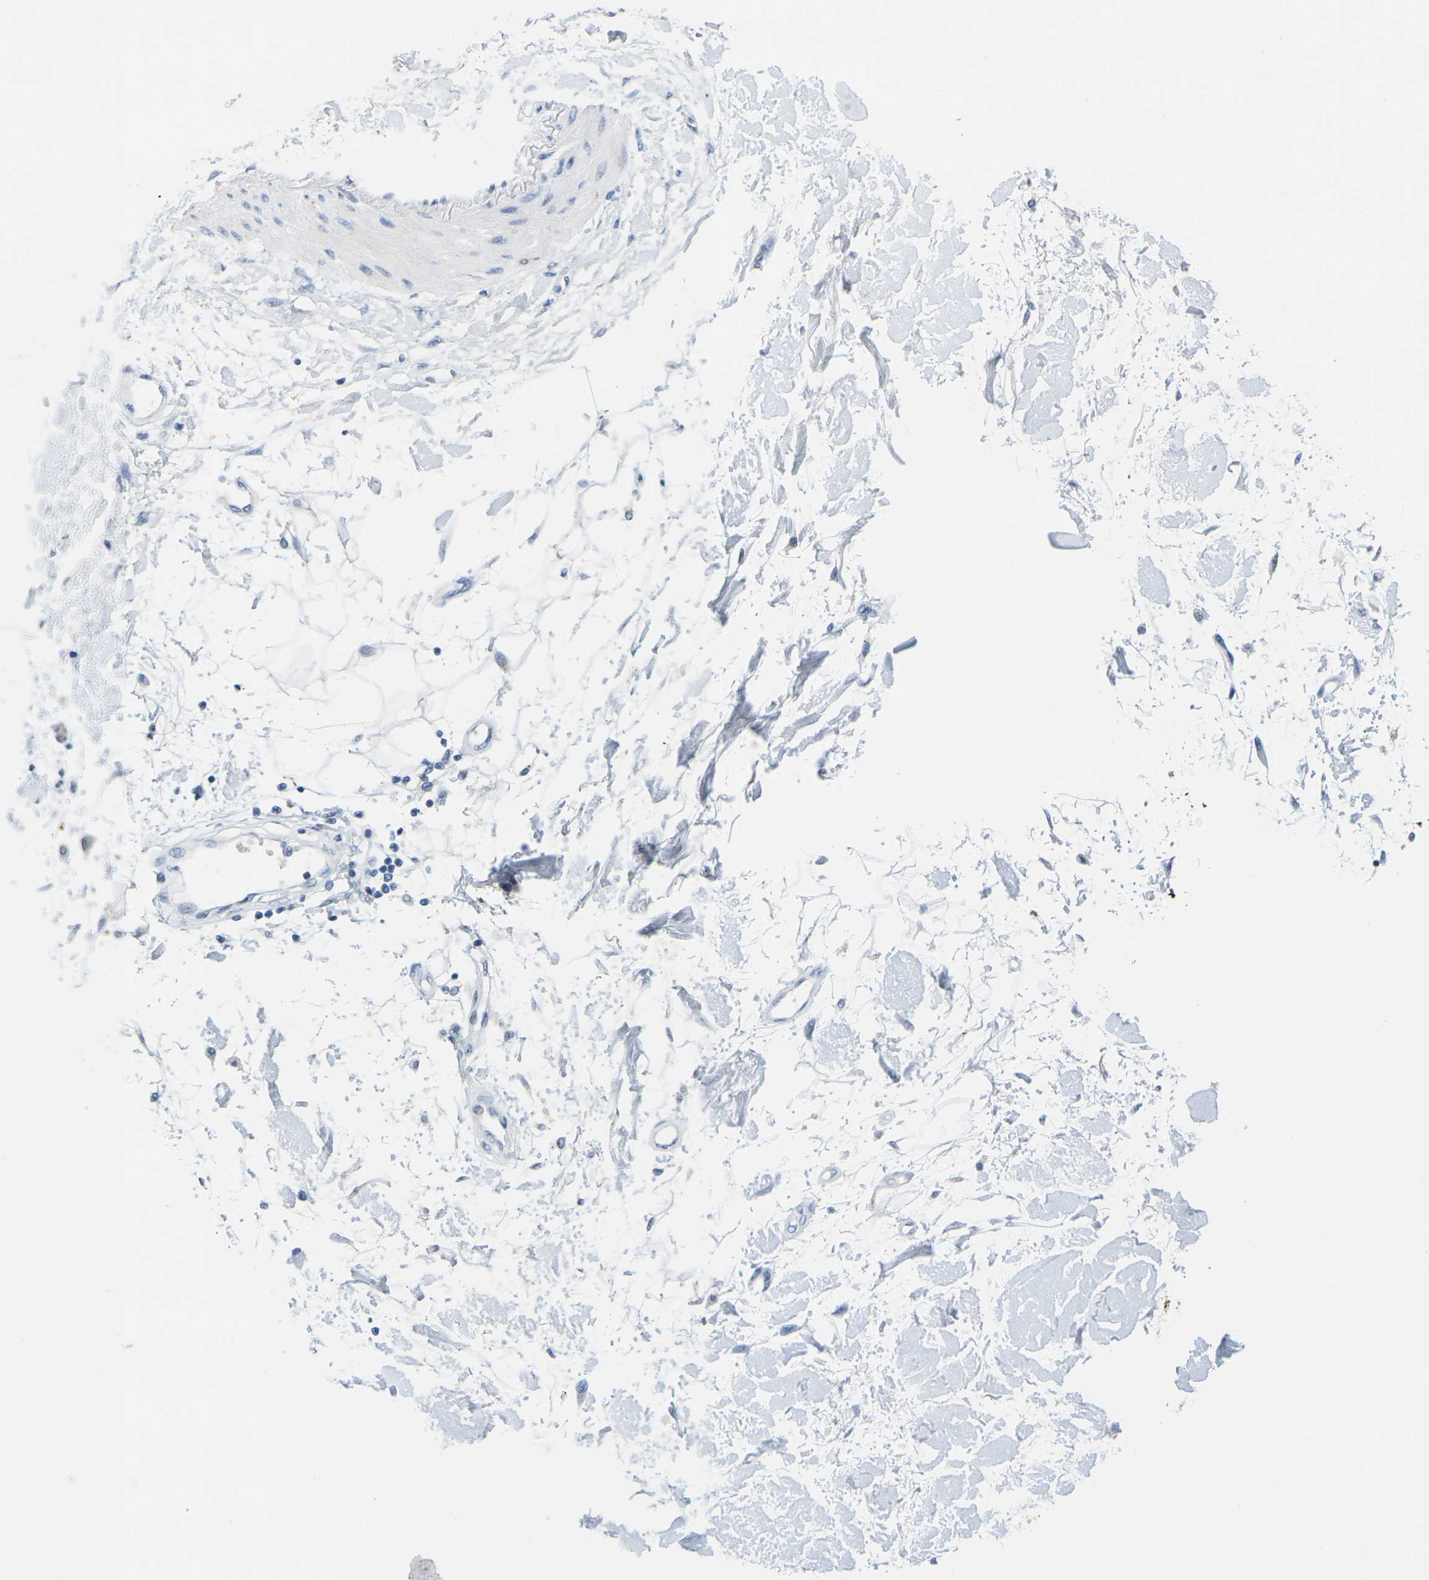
{"staining": {"intensity": "negative", "quantity": "none", "location": "none"}, "tissue": "adipose tissue", "cell_type": "Adipocytes", "image_type": "normal", "snomed": [{"axis": "morphology", "description": "Squamous cell carcinoma, NOS"}, {"axis": "topography", "description": "Skin"}], "caption": "This is an IHC image of normal human adipose tissue. There is no positivity in adipocytes.", "gene": "CDK2", "patient": {"sex": "male", "age": 83}}